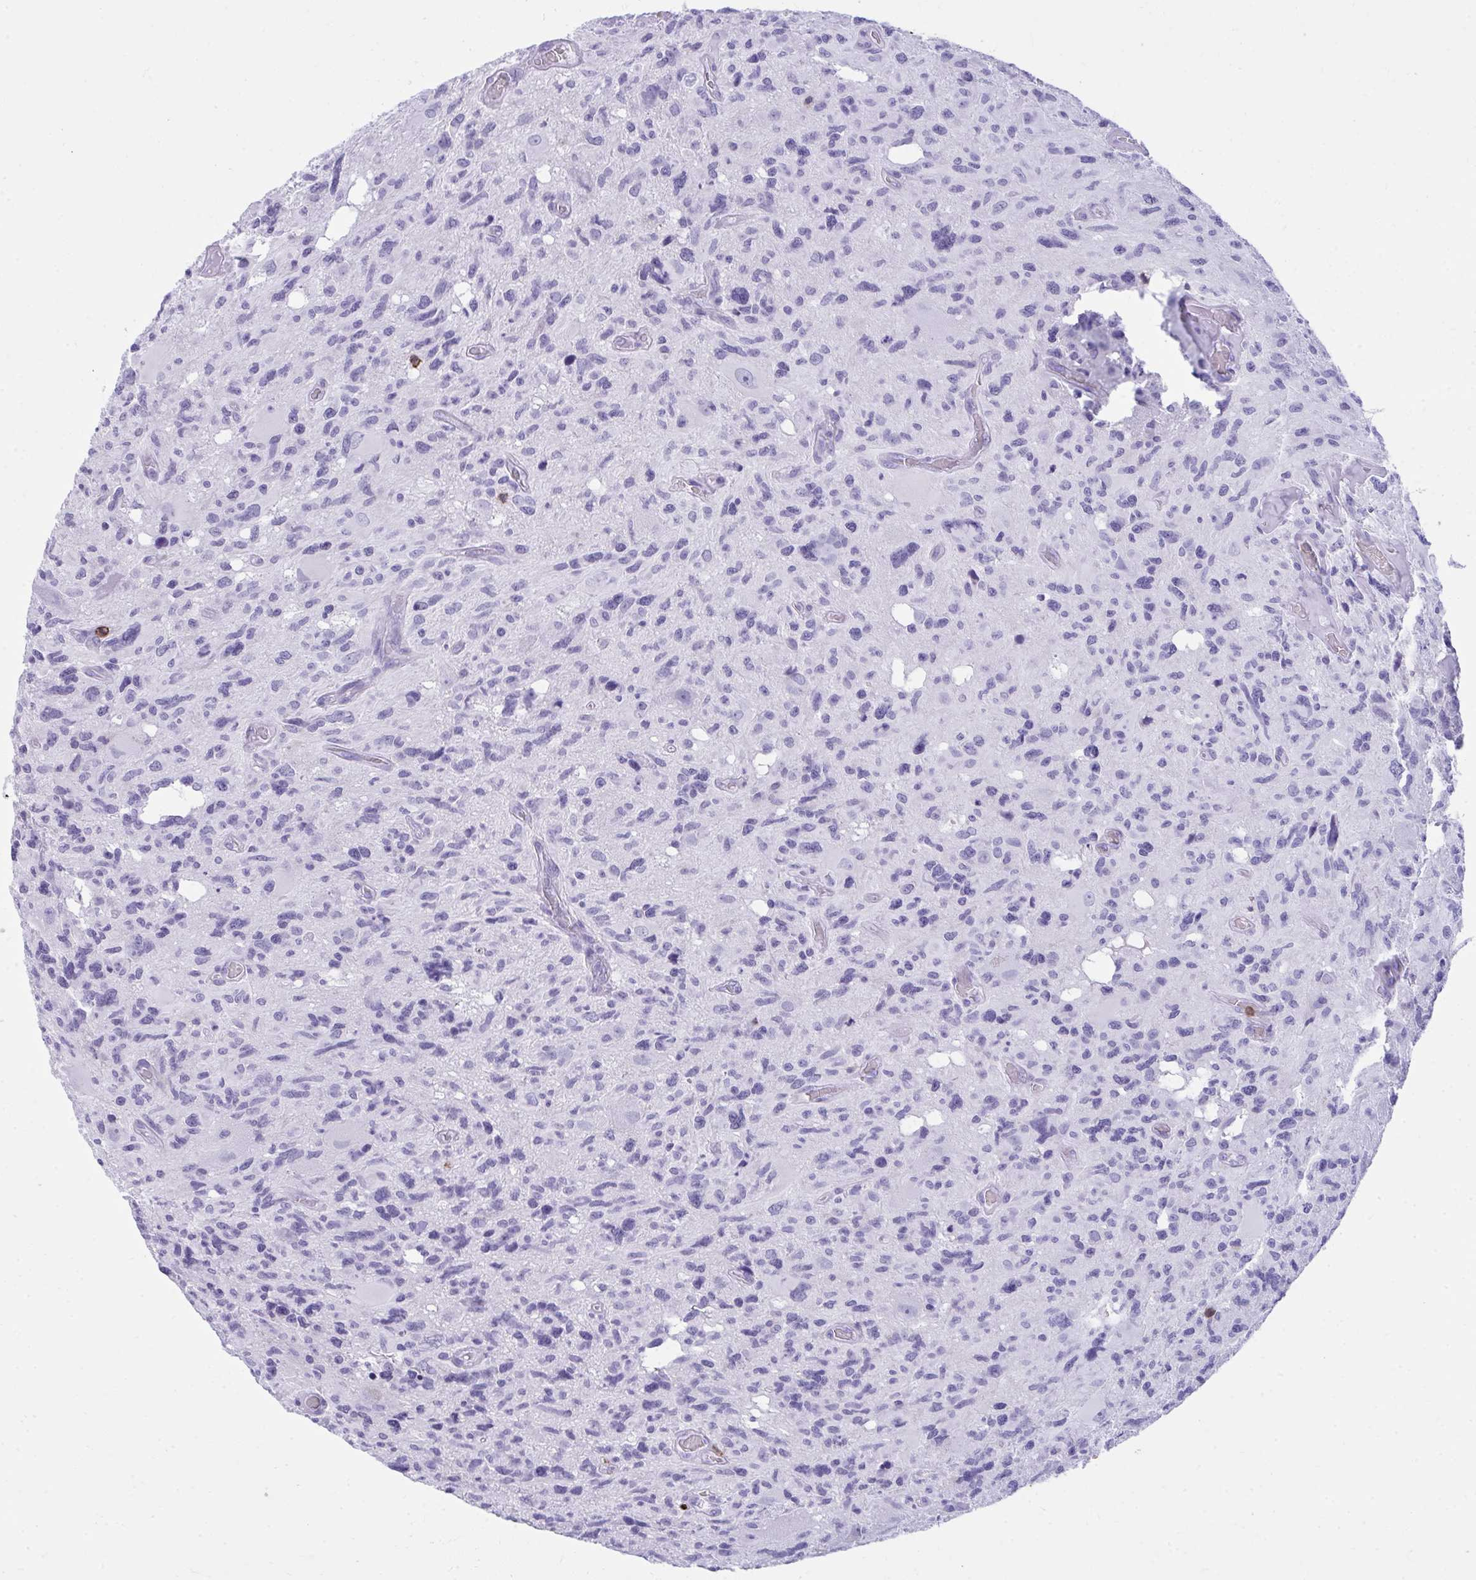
{"staining": {"intensity": "negative", "quantity": "none", "location": "none"}, "tissue": "glioma", "cell_type": "Tumor cells", "image_type": "cancer", "snomed": [{"axis": "morphology", "description": "Glioma, malignant, High grade"}, {"axis": "topography", "description": "Brain"}], "caption": "Malignant glioma (high-grade) was stained to show a protein in brown. There is no significant positivity in tumor cells. (Immunohistochemistry (ihc), brightfield microscopy, high magnification).", "gene": "SPN", "patient": {"sex": "male", "age": 49}}